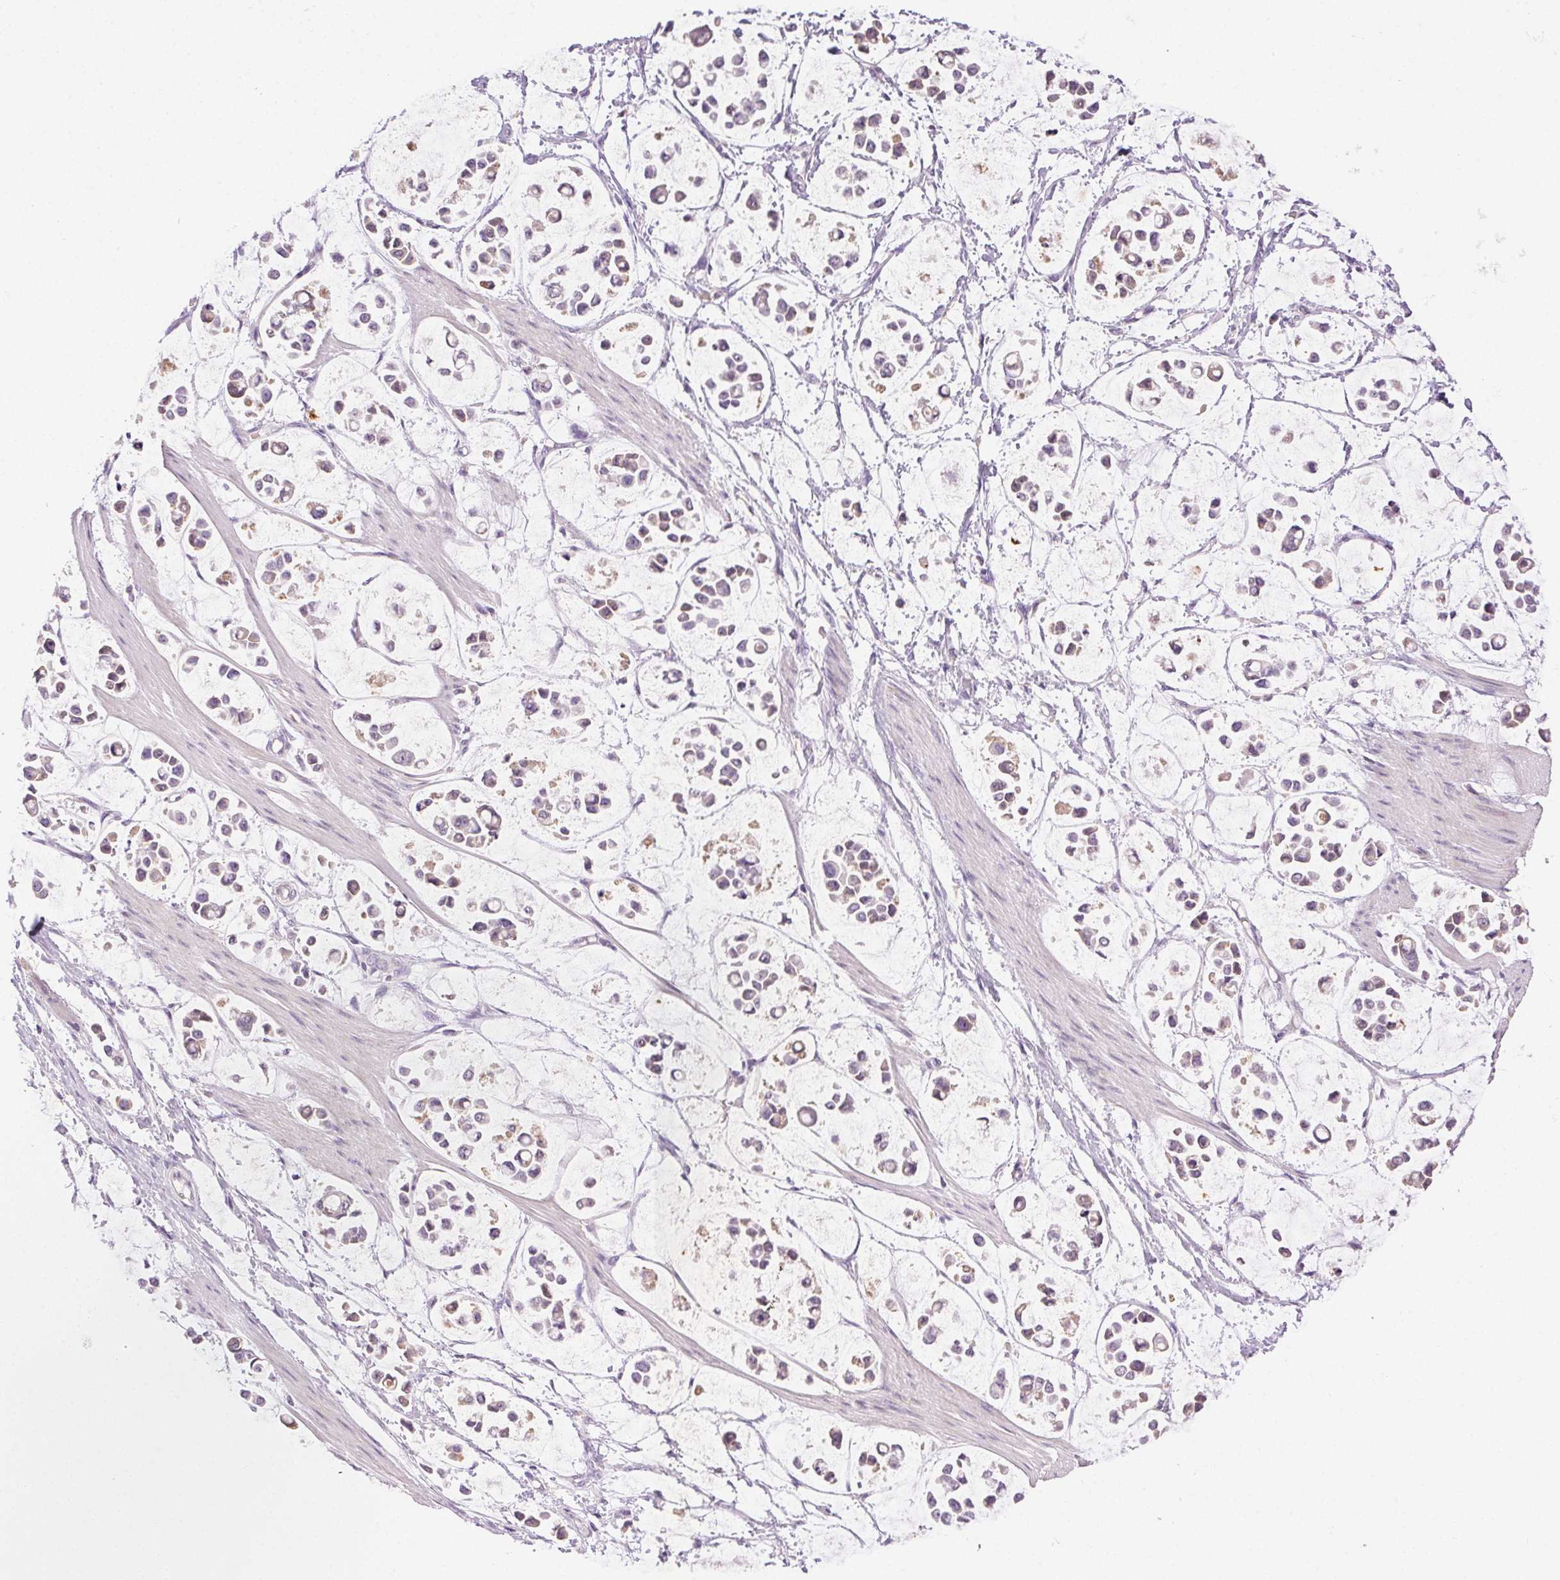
{"staining": {"intensity": "weak", "quantity": "<25%", "location": "cytoplasmic/membranous"}, "tissue": "stomach cancer", "cell_type": "Tumor cells", "image_type": "cancer", "snomed": [{"axis": "morphology", "description": "Adenocarcinoma, NOS"}, {"axis": "topography", "description": "Stomach"}], "caption": "IHC of adenocarcinoma (stomach) demonstrates no staining in tumor cells.", "gene": "BPIFB2", "patient": {"sex": "male", "age": 82}}